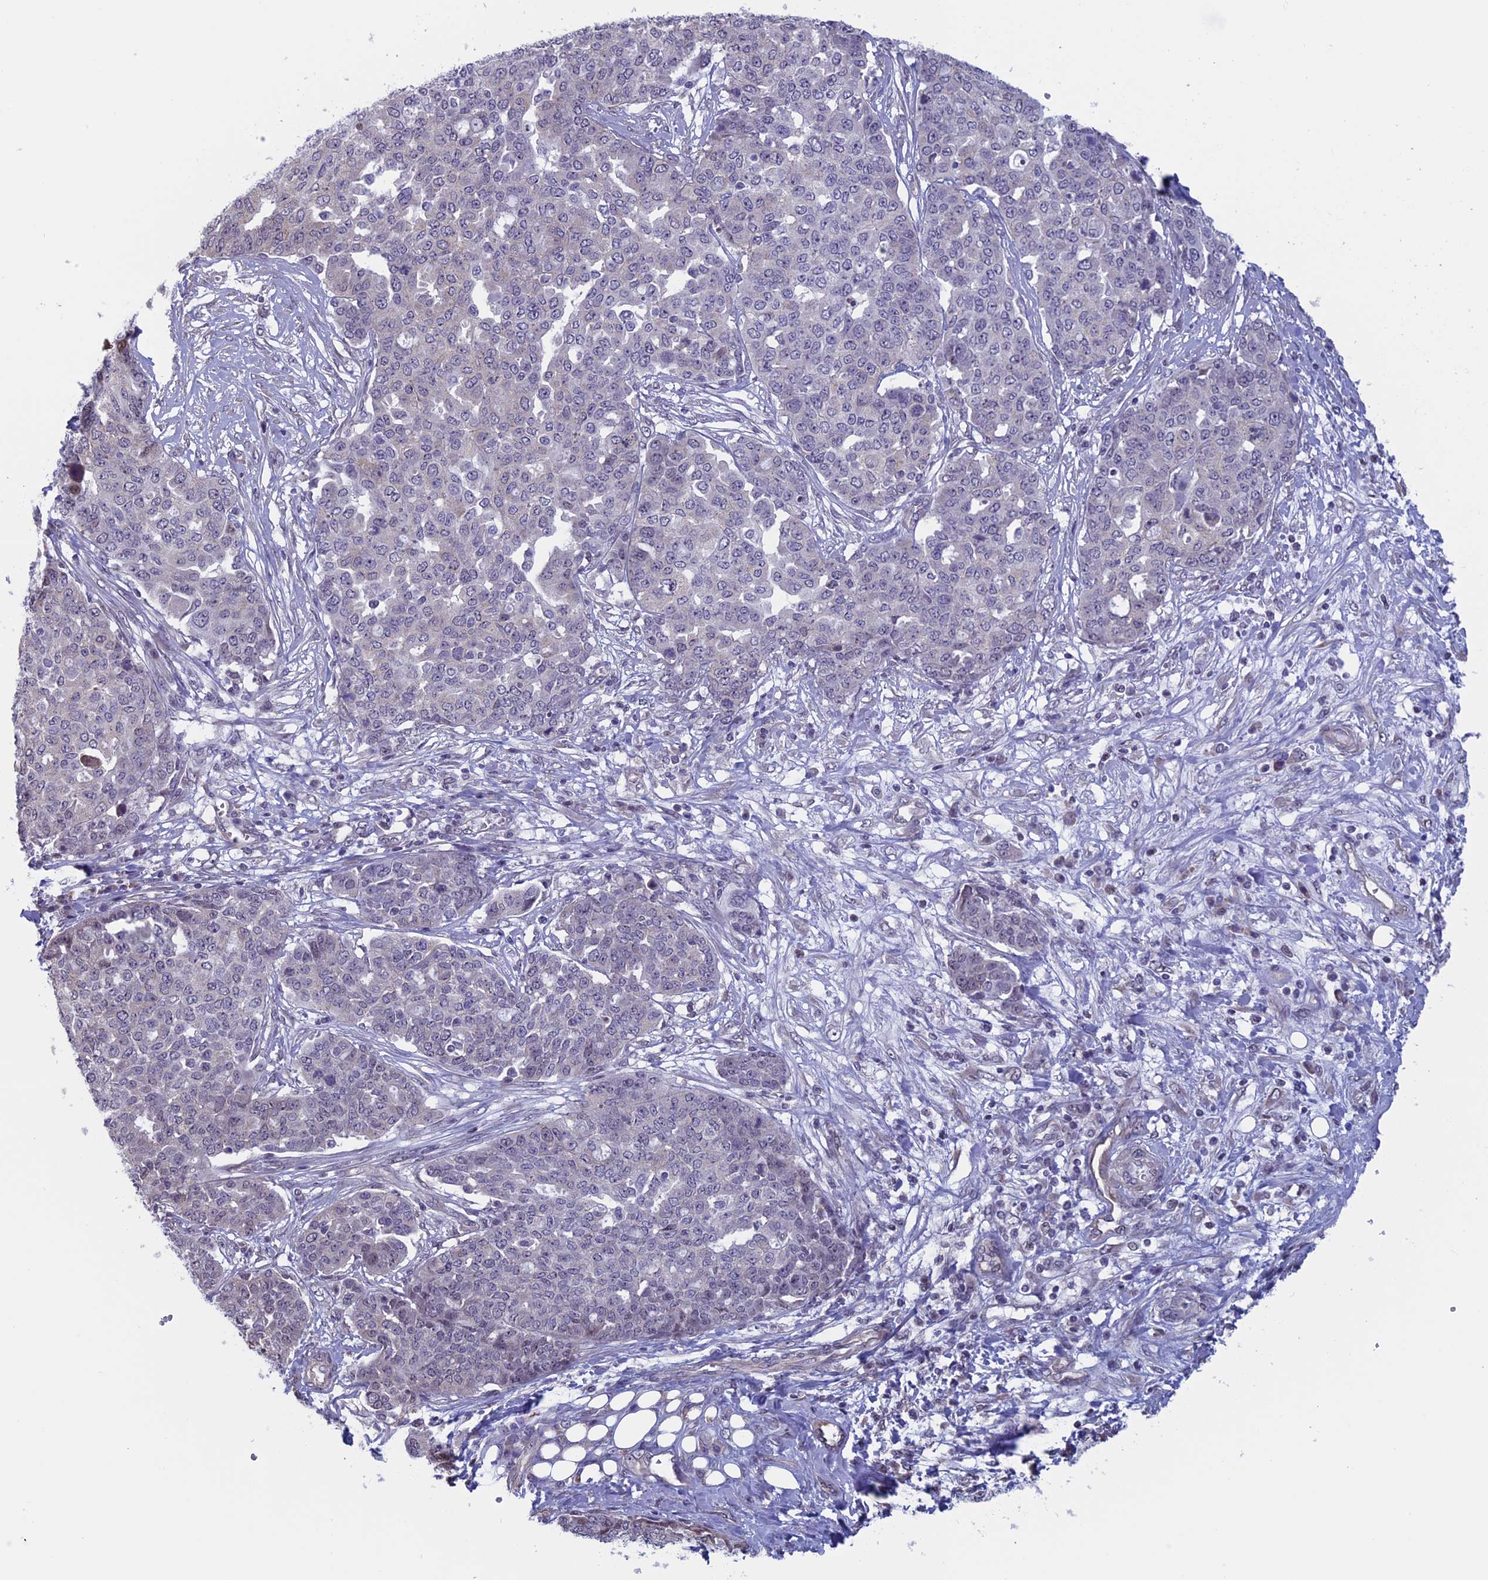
{"staining": {"intensity": "negative", "quantity": "none", "location": "none"}, "tissue": "ovarian cancer", "cell_type": "Tumor cells", "image_type": "cancer", "snomed": [{"axis": "morphology", "description": "Cystadenocarcinoma, serous, NOS"}, {"axis": "topography", "description": "Soft tissue"}, {"axis": "topography", "description": "Ovary"}], "caption": "Immunohistochemical staining of human ovarian serous cystadenocarcinoma exhibits no significant staining in tumor cells.", "gene": "SLC1A6", "patient": {"sex": "female", "age": 57}}